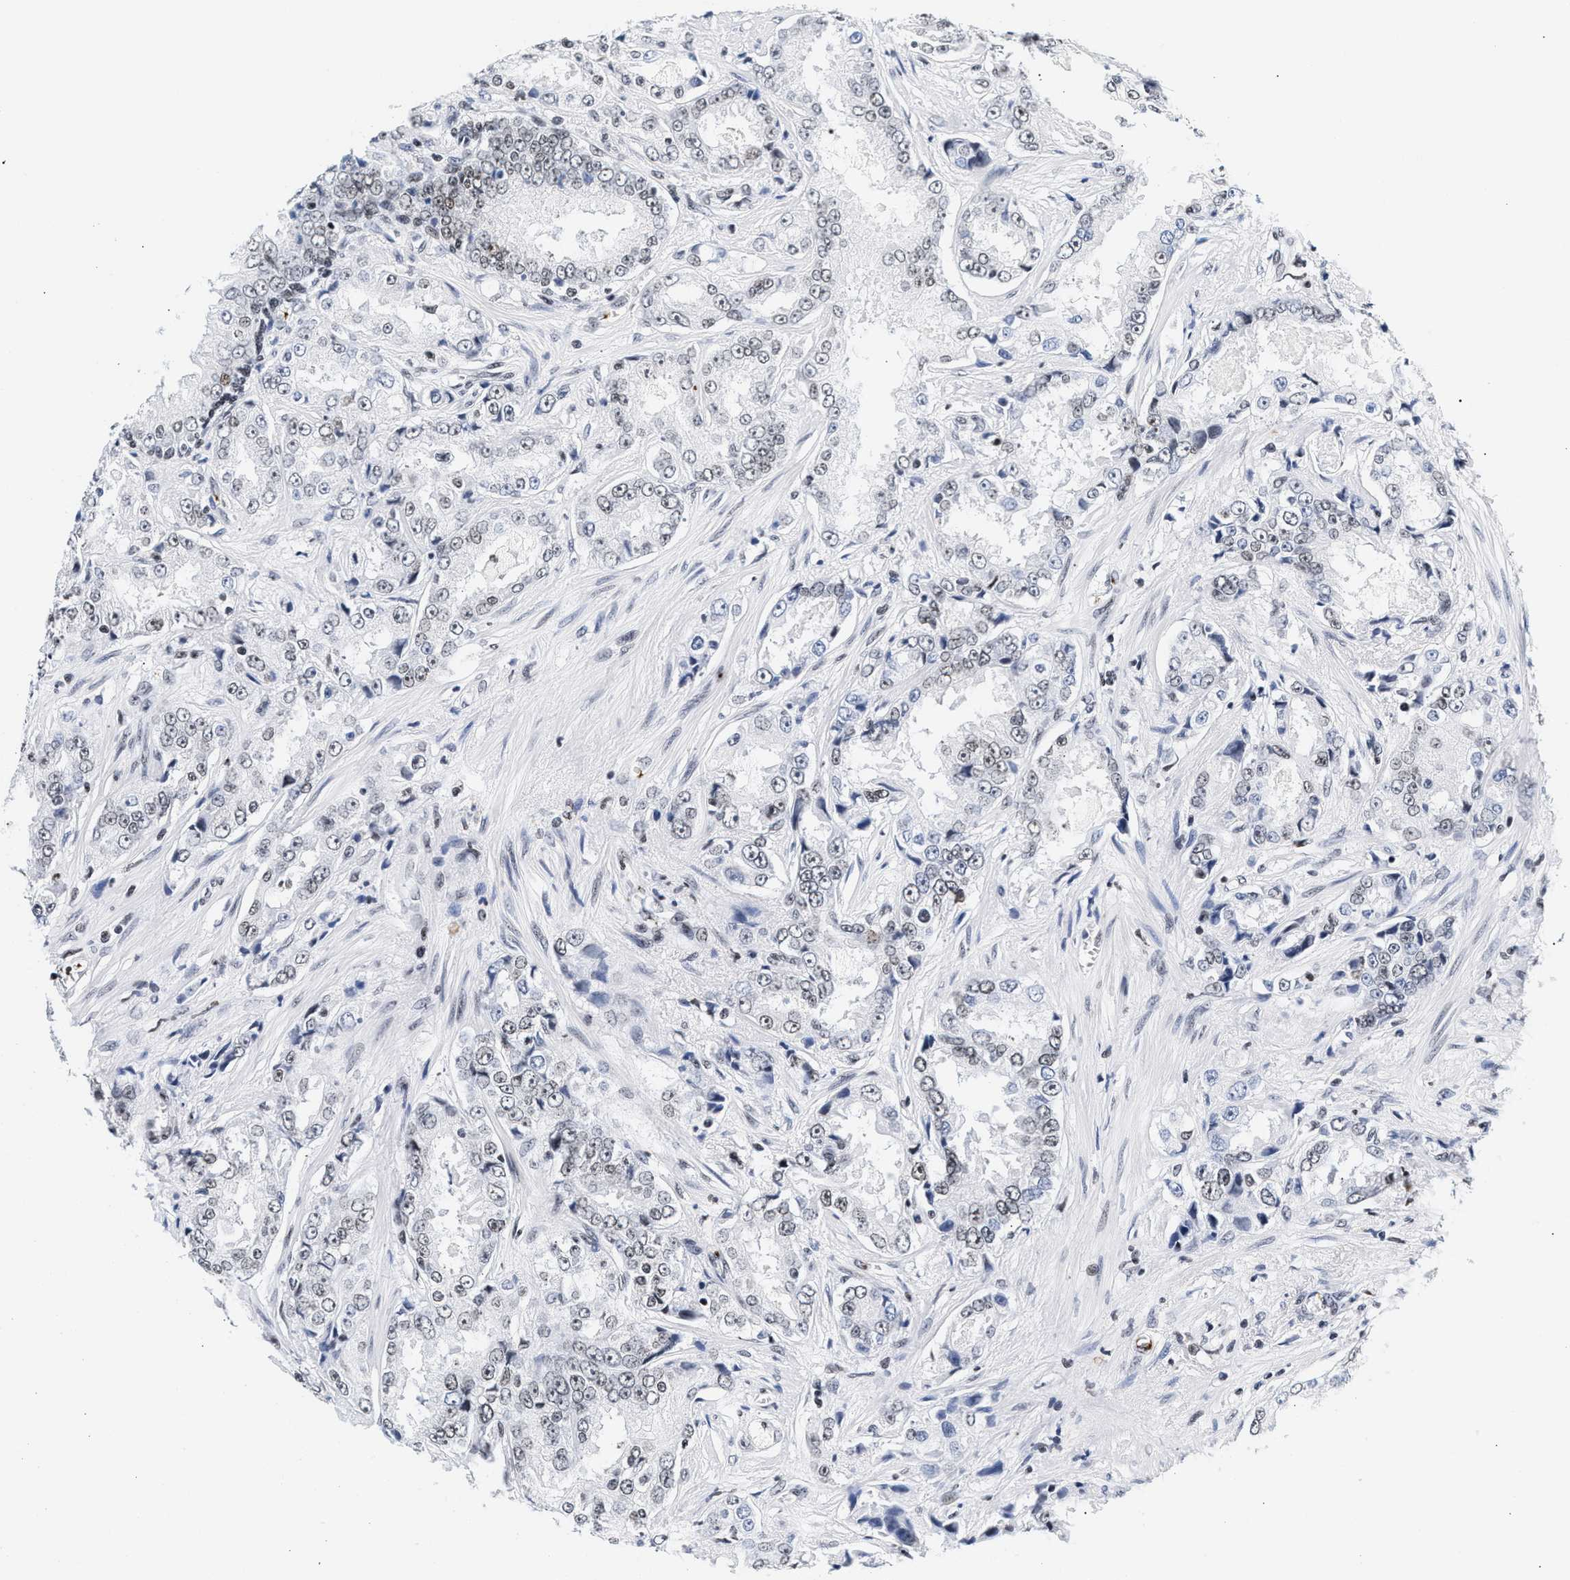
{"staining": {"intensity": "moderate", "quantity": "25%-75%", "location": "nuclear"}, "tissue": "prostate cancer", "cell_type": "Tumor cells", "image_type": "cancer", "snomed": [{"axis": "morphology", "description": "Adenocarcinoma, High grade"}, {"axis": "topography", "description": "Prostate"}], "caption": "IHC of human prostate cancer reveals medium levels of moderate nuclear positivity in approximately 25%-75% of tumor cells.", "gene": "RAD21", "patient": {"sex": "male", "age": 73}}